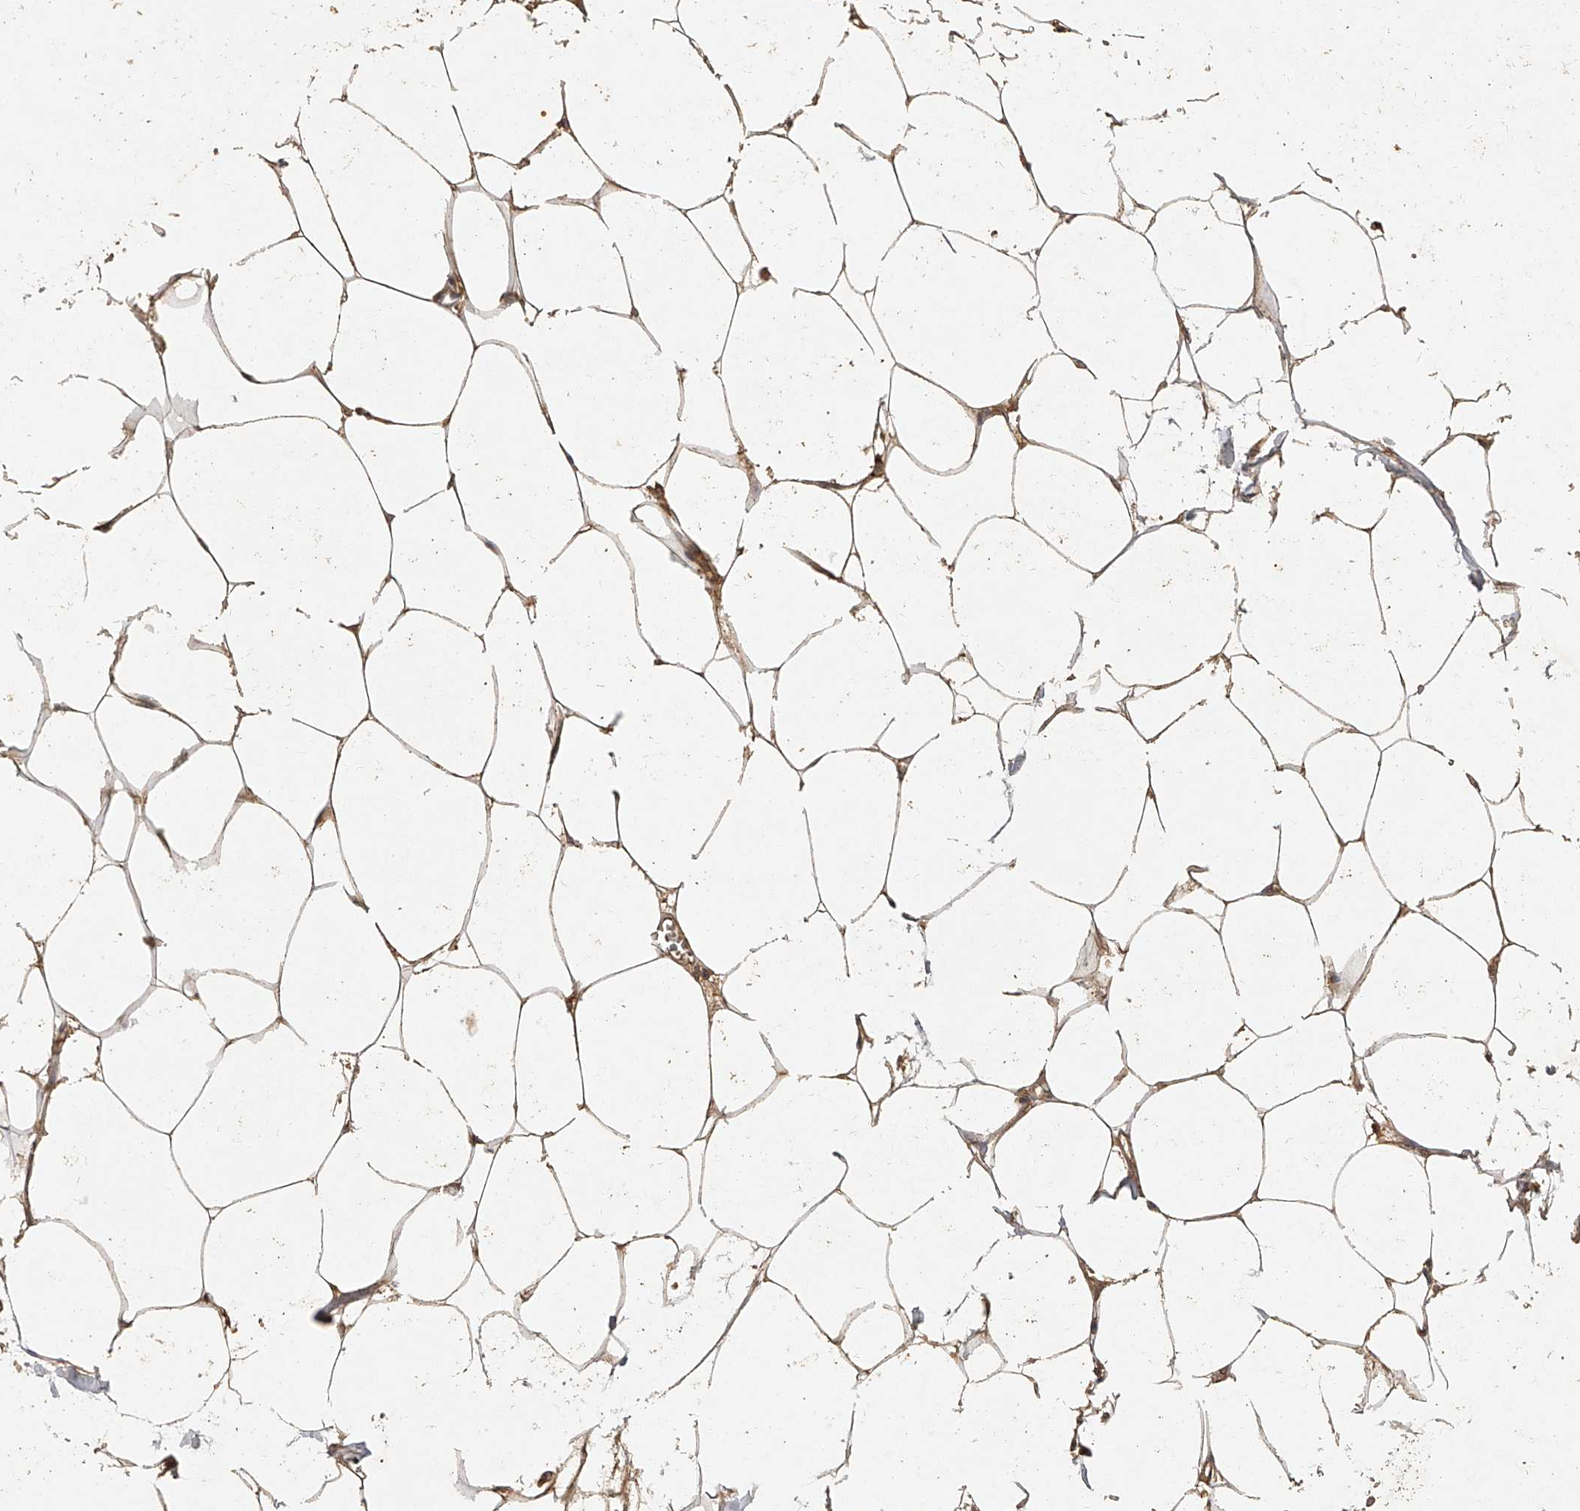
{"staining": {"intensity": "moderate", "quantity": ">75%", "location": "cytoplasmic/membranous"}, "tissue": "adipose tissue", "cell_type": "Adipocytes", "image_type": "normal", "snomed": [{"axis": "morphology", "description": "Normal tissue, NOS"}, {"axis": "morphology", "description": "Adenocarcinoma, NOS"}, {"axis": "topography", "description": "Colon"}, {"axis": "topography", "description": "Peripheral nerve tissue"}], "caption": "Immunohistochemical staining of benign adipose tissue displays >75% levels of moderate cytoplasmic/membranous protein positivity in about >75% of adipocytes.", "gene": "NSMAF", "patient": {"sex": "male", "age": 14}}